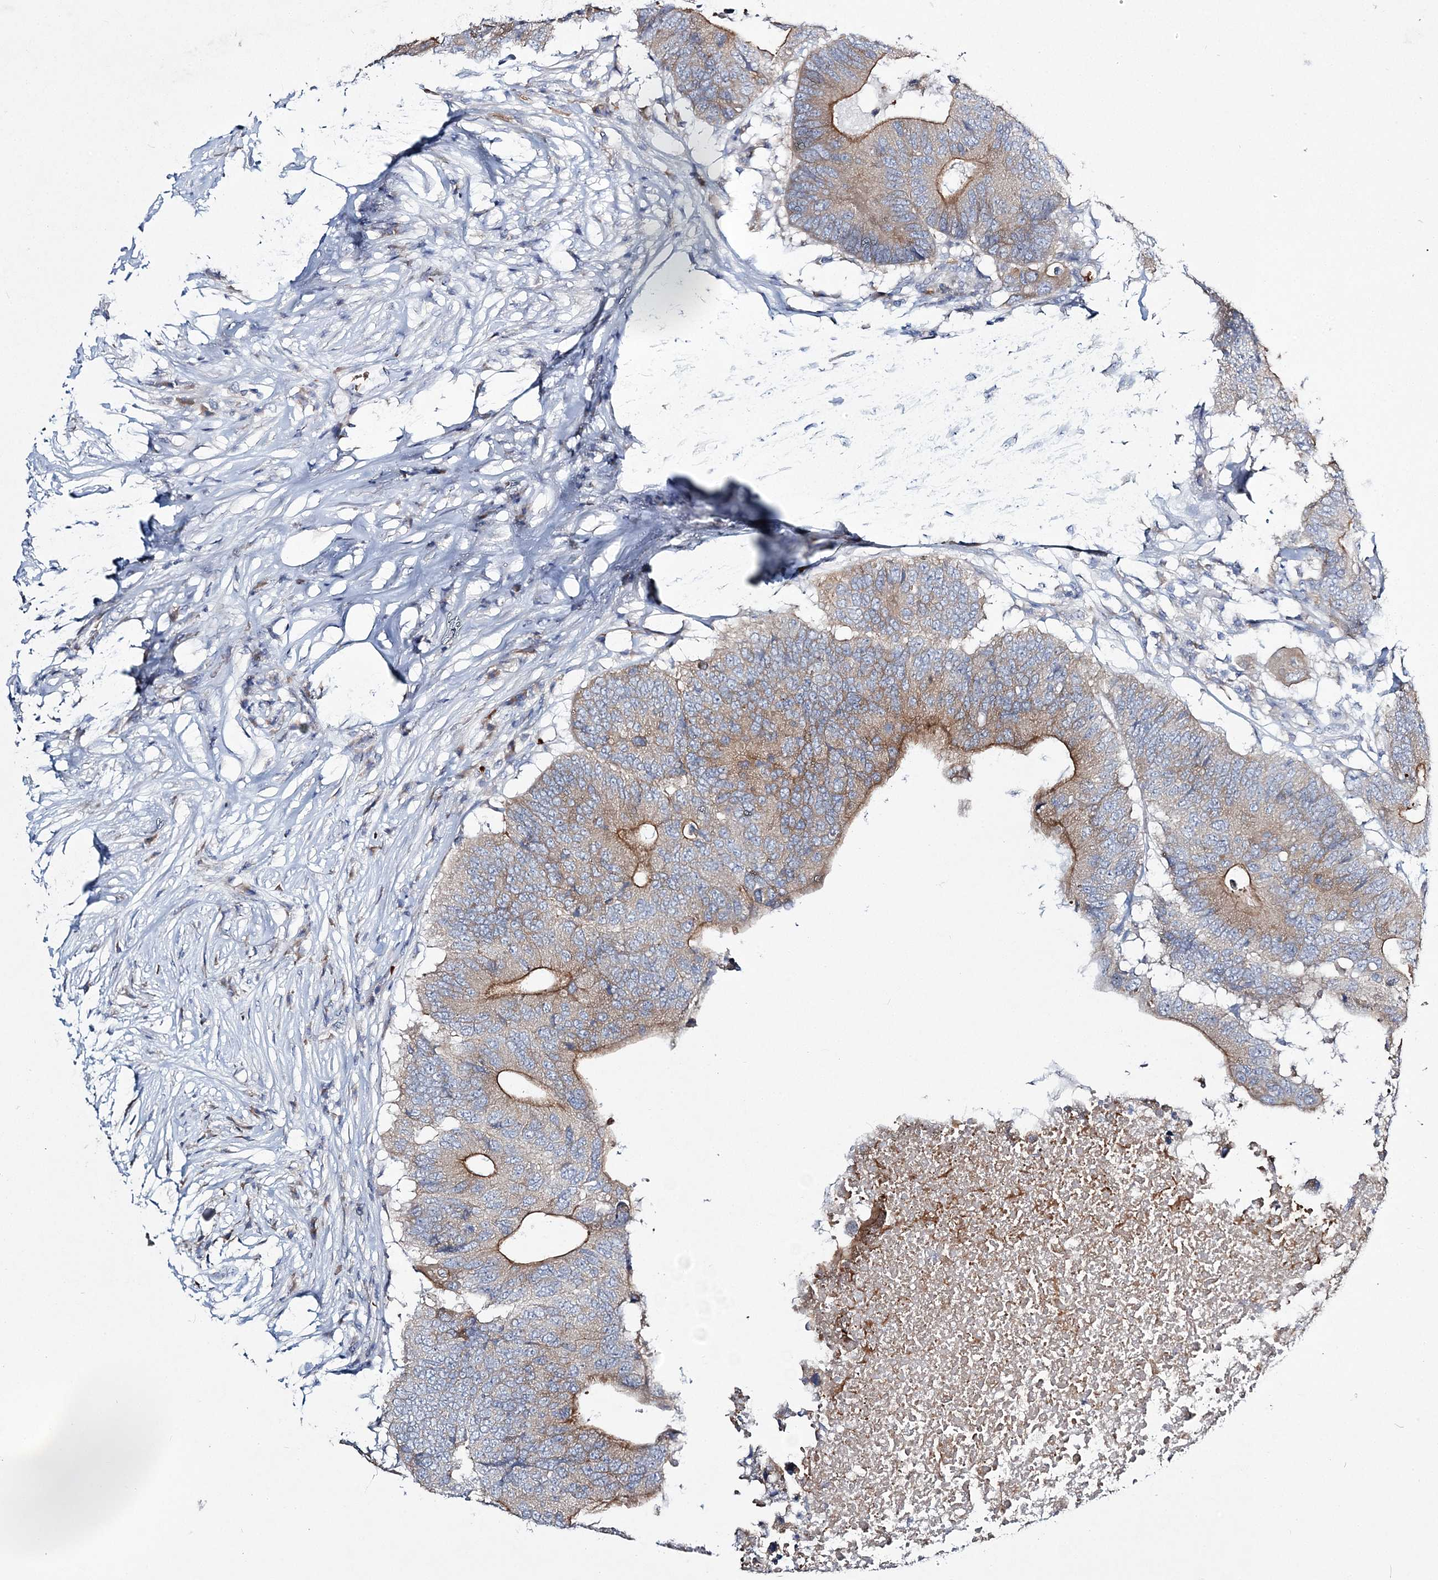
{"staining": {"intensity": "moderate", "quantity": "25%-75%", "location": "cytoplasmic/membranous"}, "tissue": "colorectal cancer", "cell_type": "Tumor cells", "image_type": "cancer", "snomed": [{"axis": "morphology", "description": "Adenocarcinoma, NOS"}, {"axis": "topography", "description": "Colon"}], "caption": "Moderate cytoplasmic/membranous staining for a protein is identified in about 25%-75% of tumor cells of adenocarcinoma (colorectal) using IHC.", "gene": "ATP11B", "patient": {"sex": "male", "age": 71}}